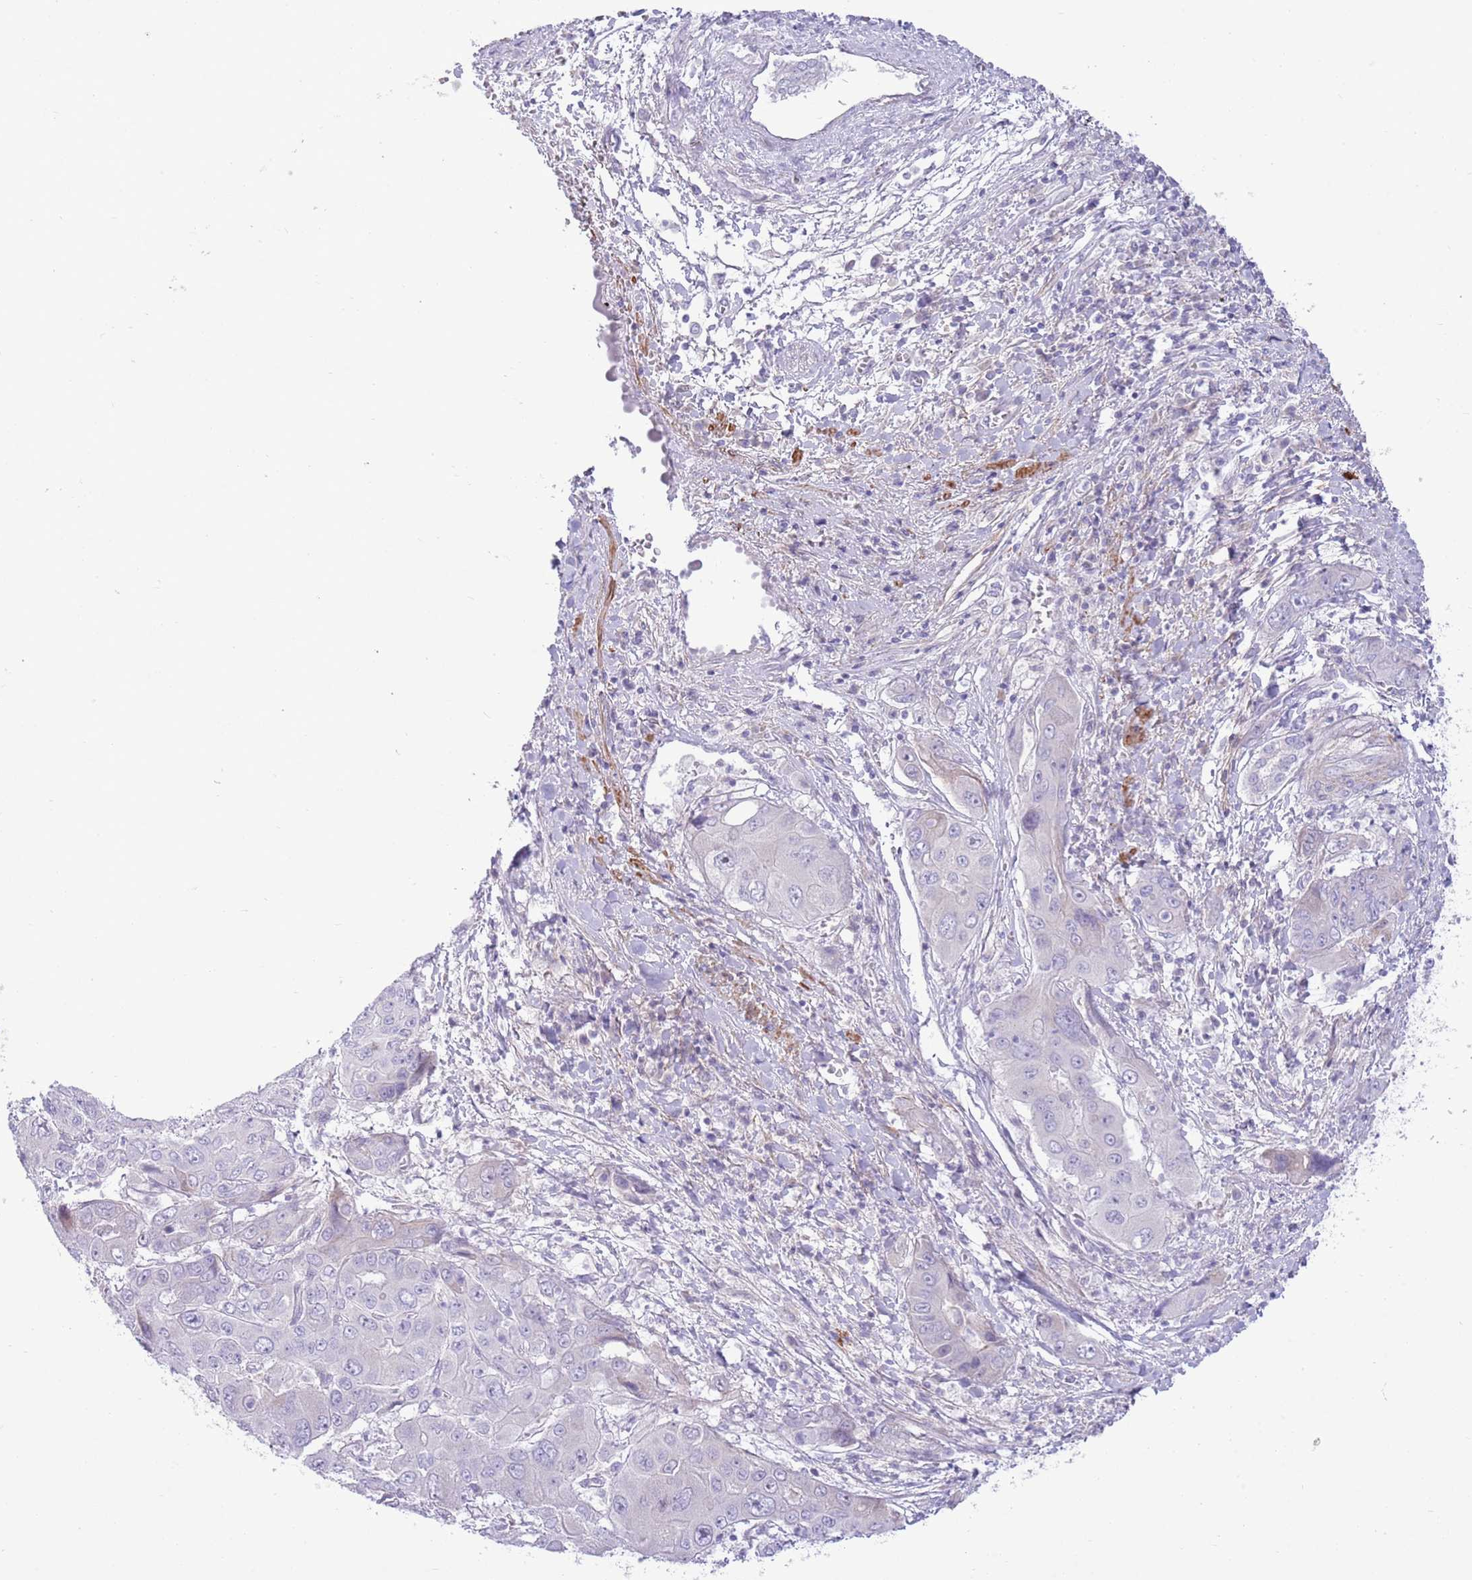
{"staining": {"intensity": "negative", "quantity": "none", "location": "none"}, "tissue": "liver cancer", "cell_type": "Tumor cells", "image_type": "cancer", "snomed": [{"axis": "morphology", "description": "Cholangiocarcinoma"}, {"axis": "topography", "description": "Liver"}], "caption": "Image shows no significant protein expression in tumor cells of liver cancer (cholangiocarcinoma).", "gene": "ZC4H2", "patient": {"sex": "male", "age": 67}}